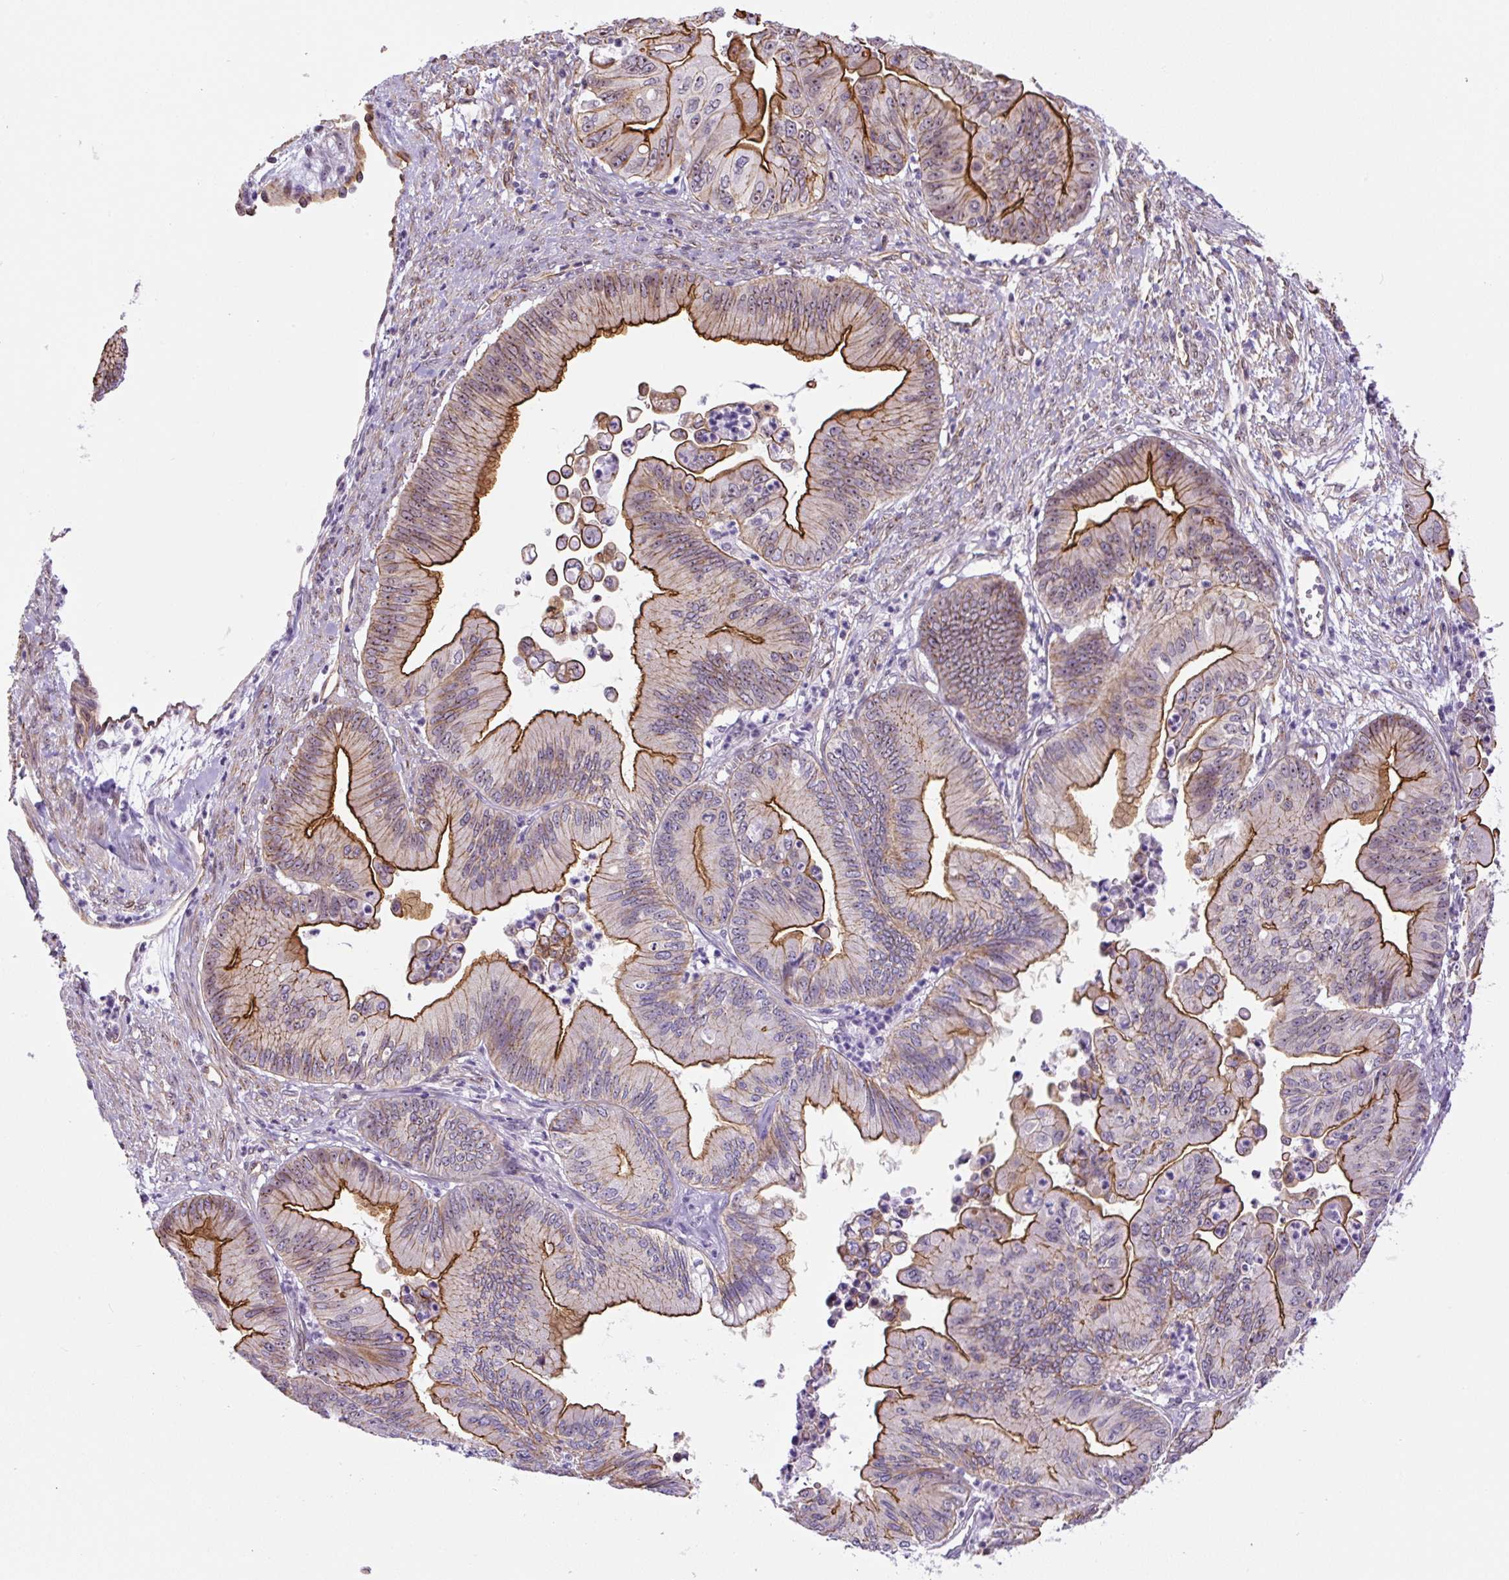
{"staining": {"intensity": "strong", "quantity": "25%-75%", "location": "cytoplasmic/membranous"}, "tissue": "ovarian cancer", "cell_type": "Tumor cells", "image_type": "cancer", "snomed": [{"axis": "morphology", "description": "Cystadenocarcinoma, mucinous, NOS"}, {"axis": "topography", "description": "Ovary"}], "caption": "Immunohistochemical staining of ovarian cancer exhibits high levels of strong cytoplasmic/membranous protein staining in approximately 25%-75% of tumor cells.", "gene": "MYO5C", "patient": {"sex": "female", "age": 71}}